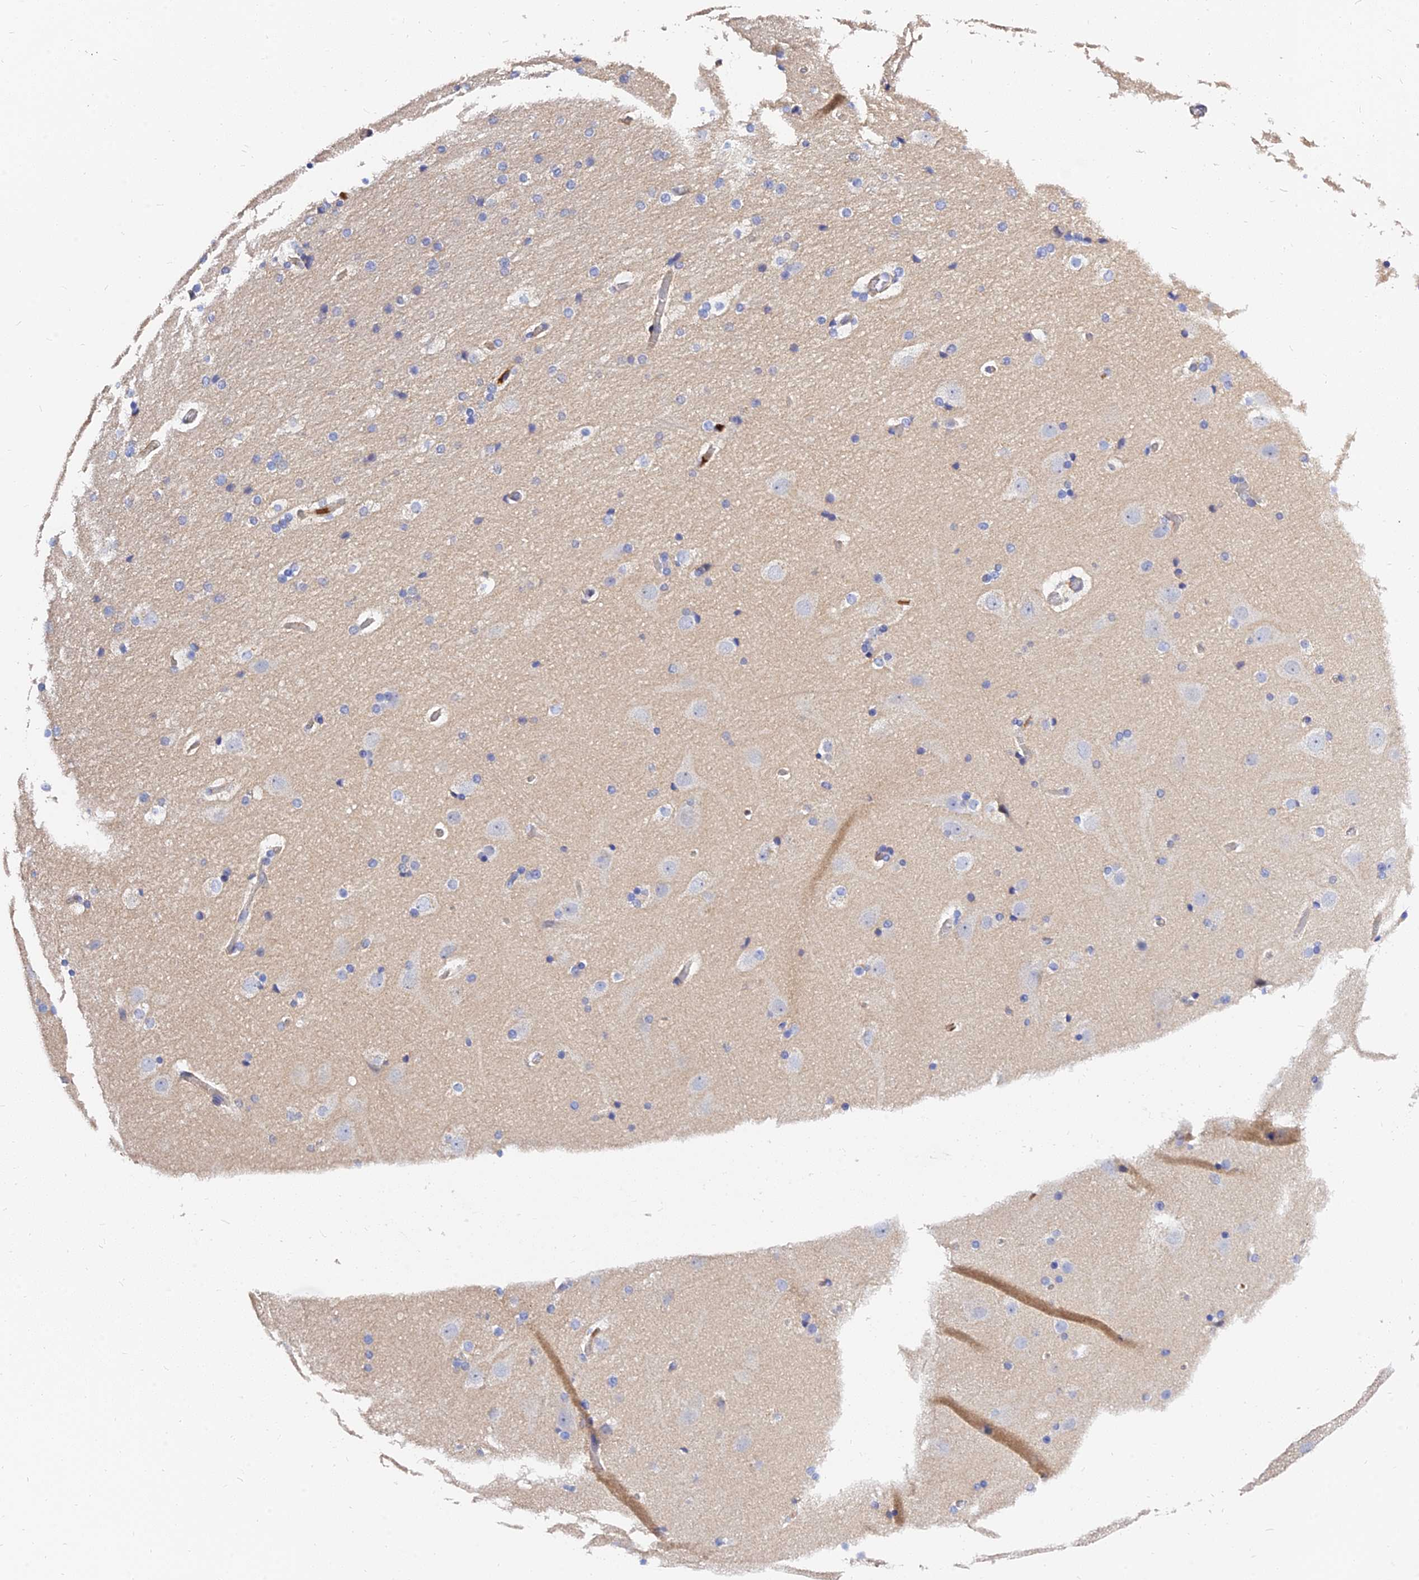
{"staining": {"intensity": "weak", "quantity": ">75%", "location": "cytoplasmic/membranous"}, "tissue": "cerebral cortex", "cell_type": "Endothelial cells", "image_type": "normal", "snomed": [{"axis": "morphology", "description": "Normal tissue, NOS"}, {"axis": "topography", "description": "Cerebral cortex"}], "caption": "A brown stain highlights weak cytoplasmic/membranous staining of a protein in endothelial cells of benign human cerebral cortex.", "gene": "MRPL35", "patient": {"sex": "male", "age": 57}}